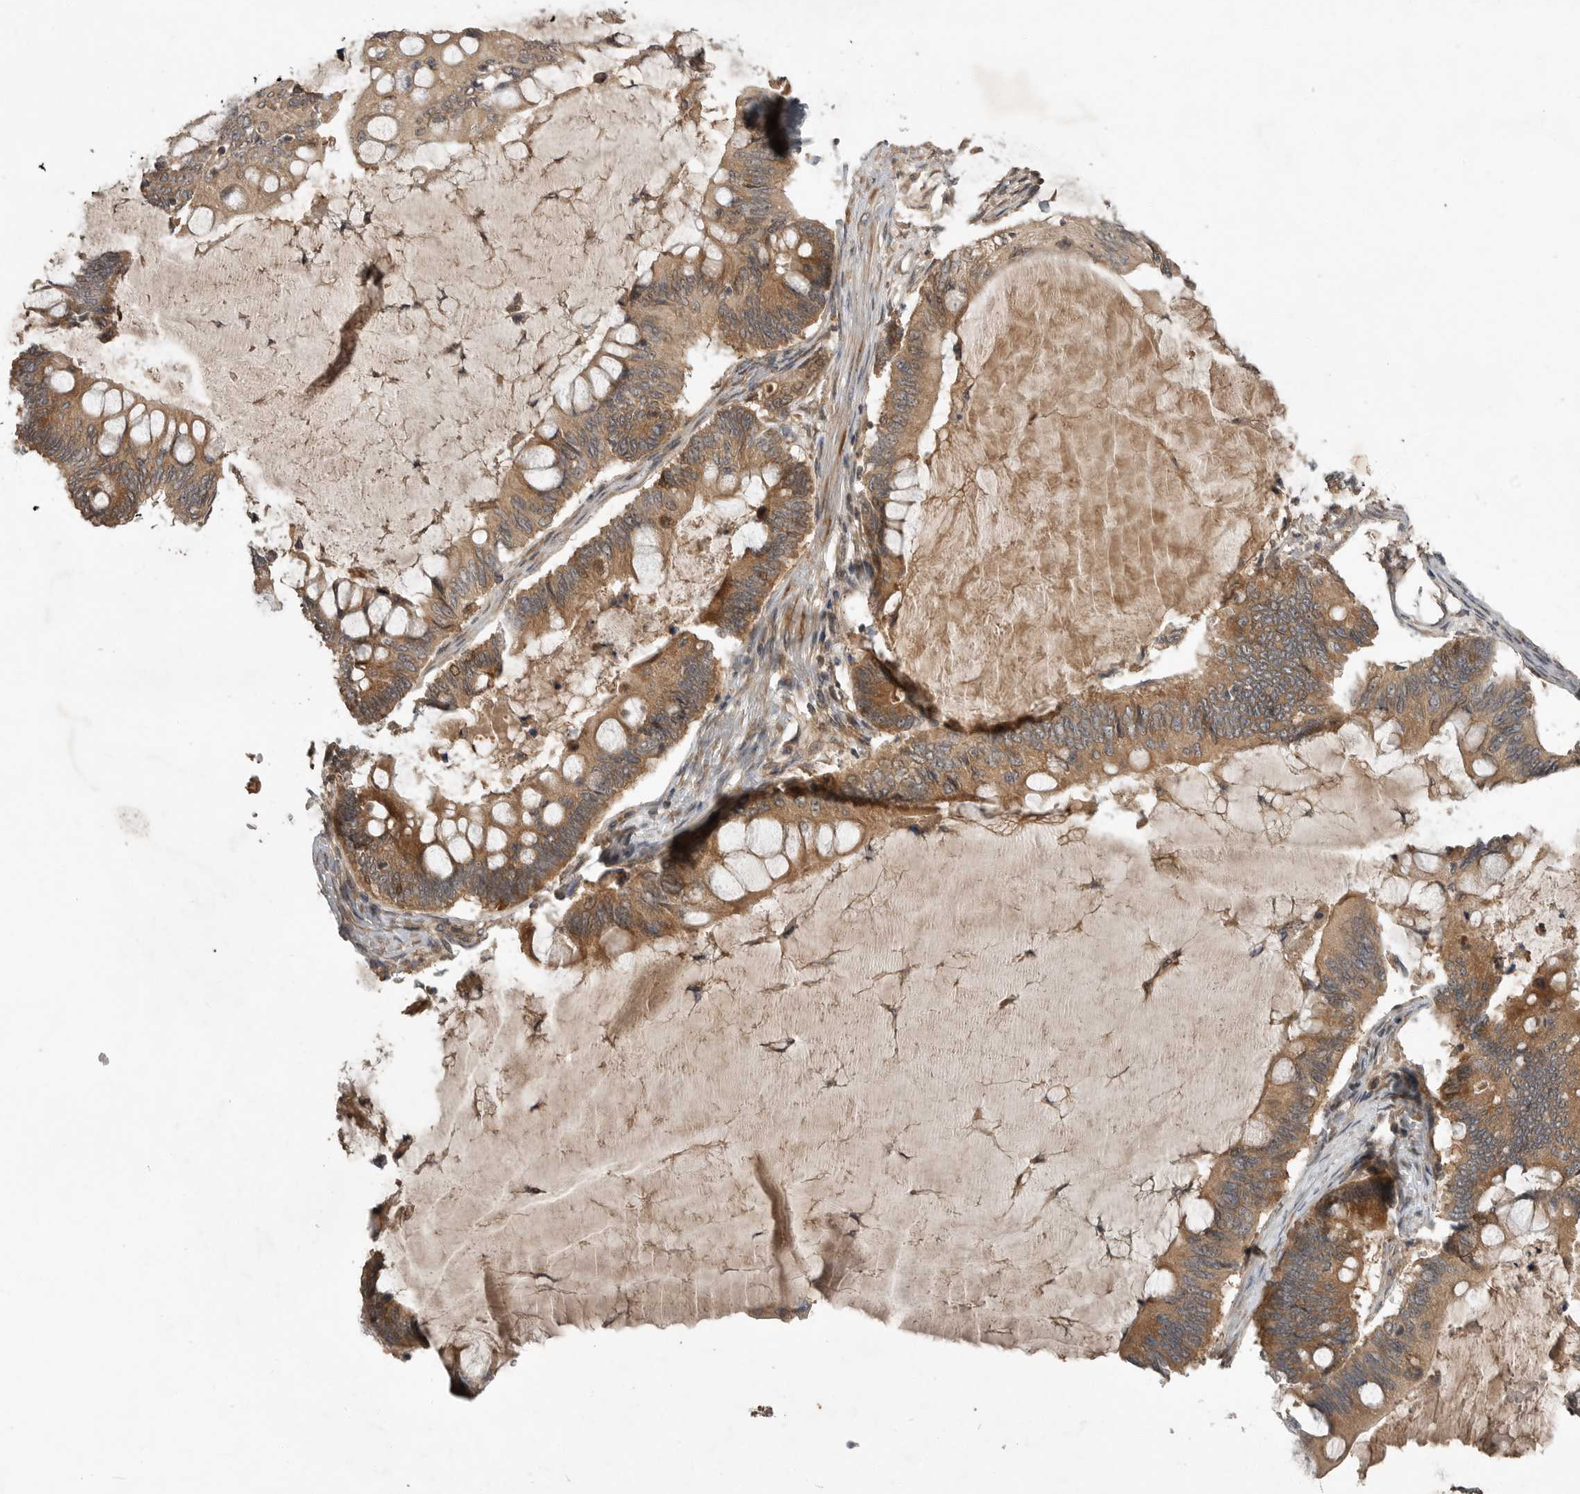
{"staining": {"intensity": "moderate", "quantity": ">75%", "location": "cytoplasmic/membranous"}, "tissue": "ovarian cancer", "cell_type": "Tumor cells", "image_type": "cancer", "snomed": [{"axis": "morphology", "description": "Cystadenocarcinoma, mucinous, NOS"}, {"axis": "topography", "description": "Ovary"}], "caption": "About >75% of tumor cells in ovarian cancer exhibit moderate cytoplasmic/membranous protein expression as visualized by brown immunohistochemical staining.", "gene": "OSBPL9", "patient": {"sex": "female", "age": 61}}